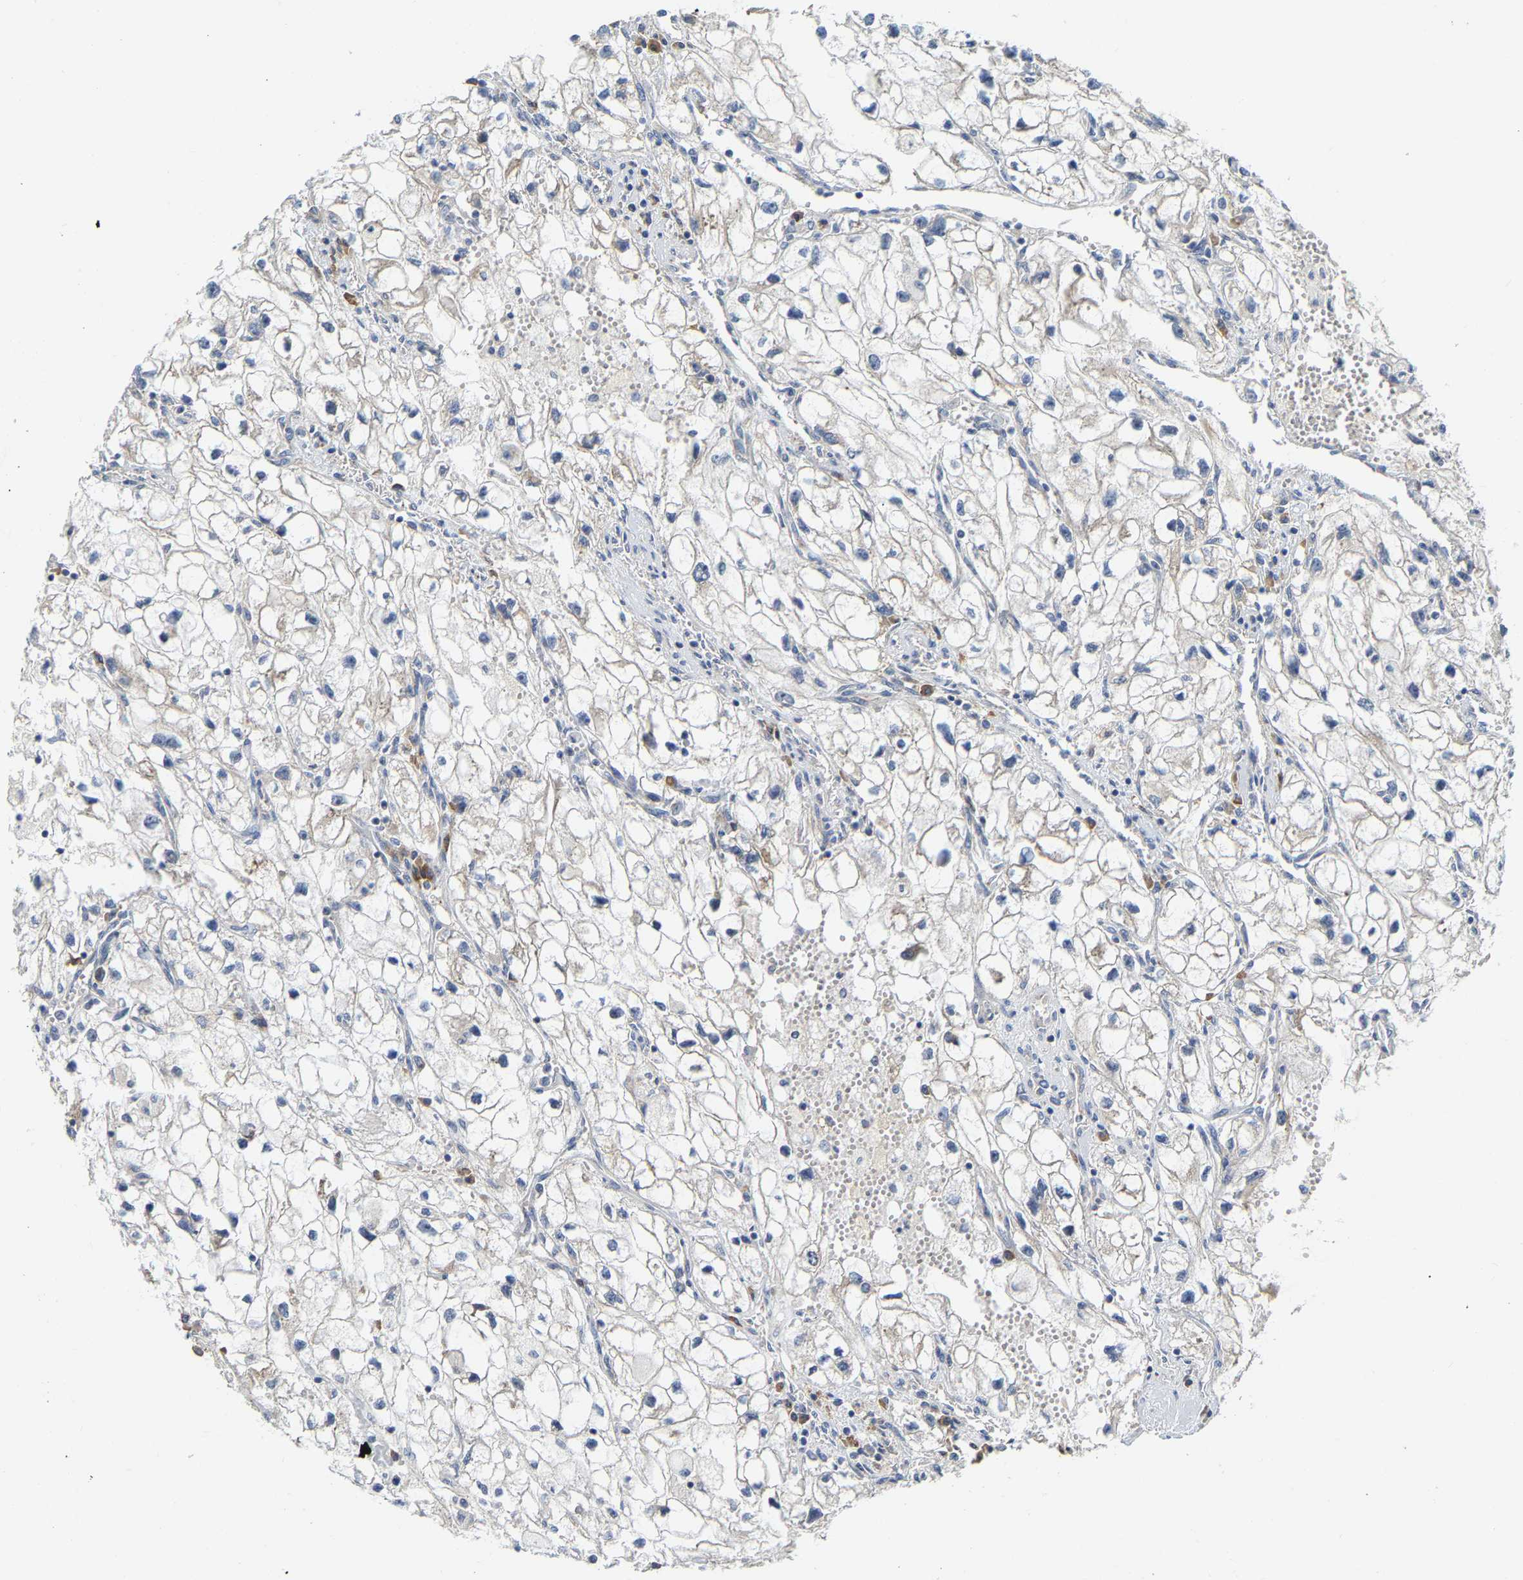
{"staining": {"intensity": "negative", "quantity": "none", "location": "none"}, "tissue": "renal cancer", "cell_type": "Tumor cells", "image_type": "cancer", "snomed": [{"axis": "morphology", "description": "Adenocarcinoma, NOS"}, {"axis": "topography", "description": "Kidney"}], "caption": "IHC histopathology image of neoplastic tissue: renal cancer stained with DAB (3,3'-diaminobenzidine) exhibits no significant protein staining in tumor cells.", "gene": "PCNT", "patient": {"sex": "female", "age": 70}}